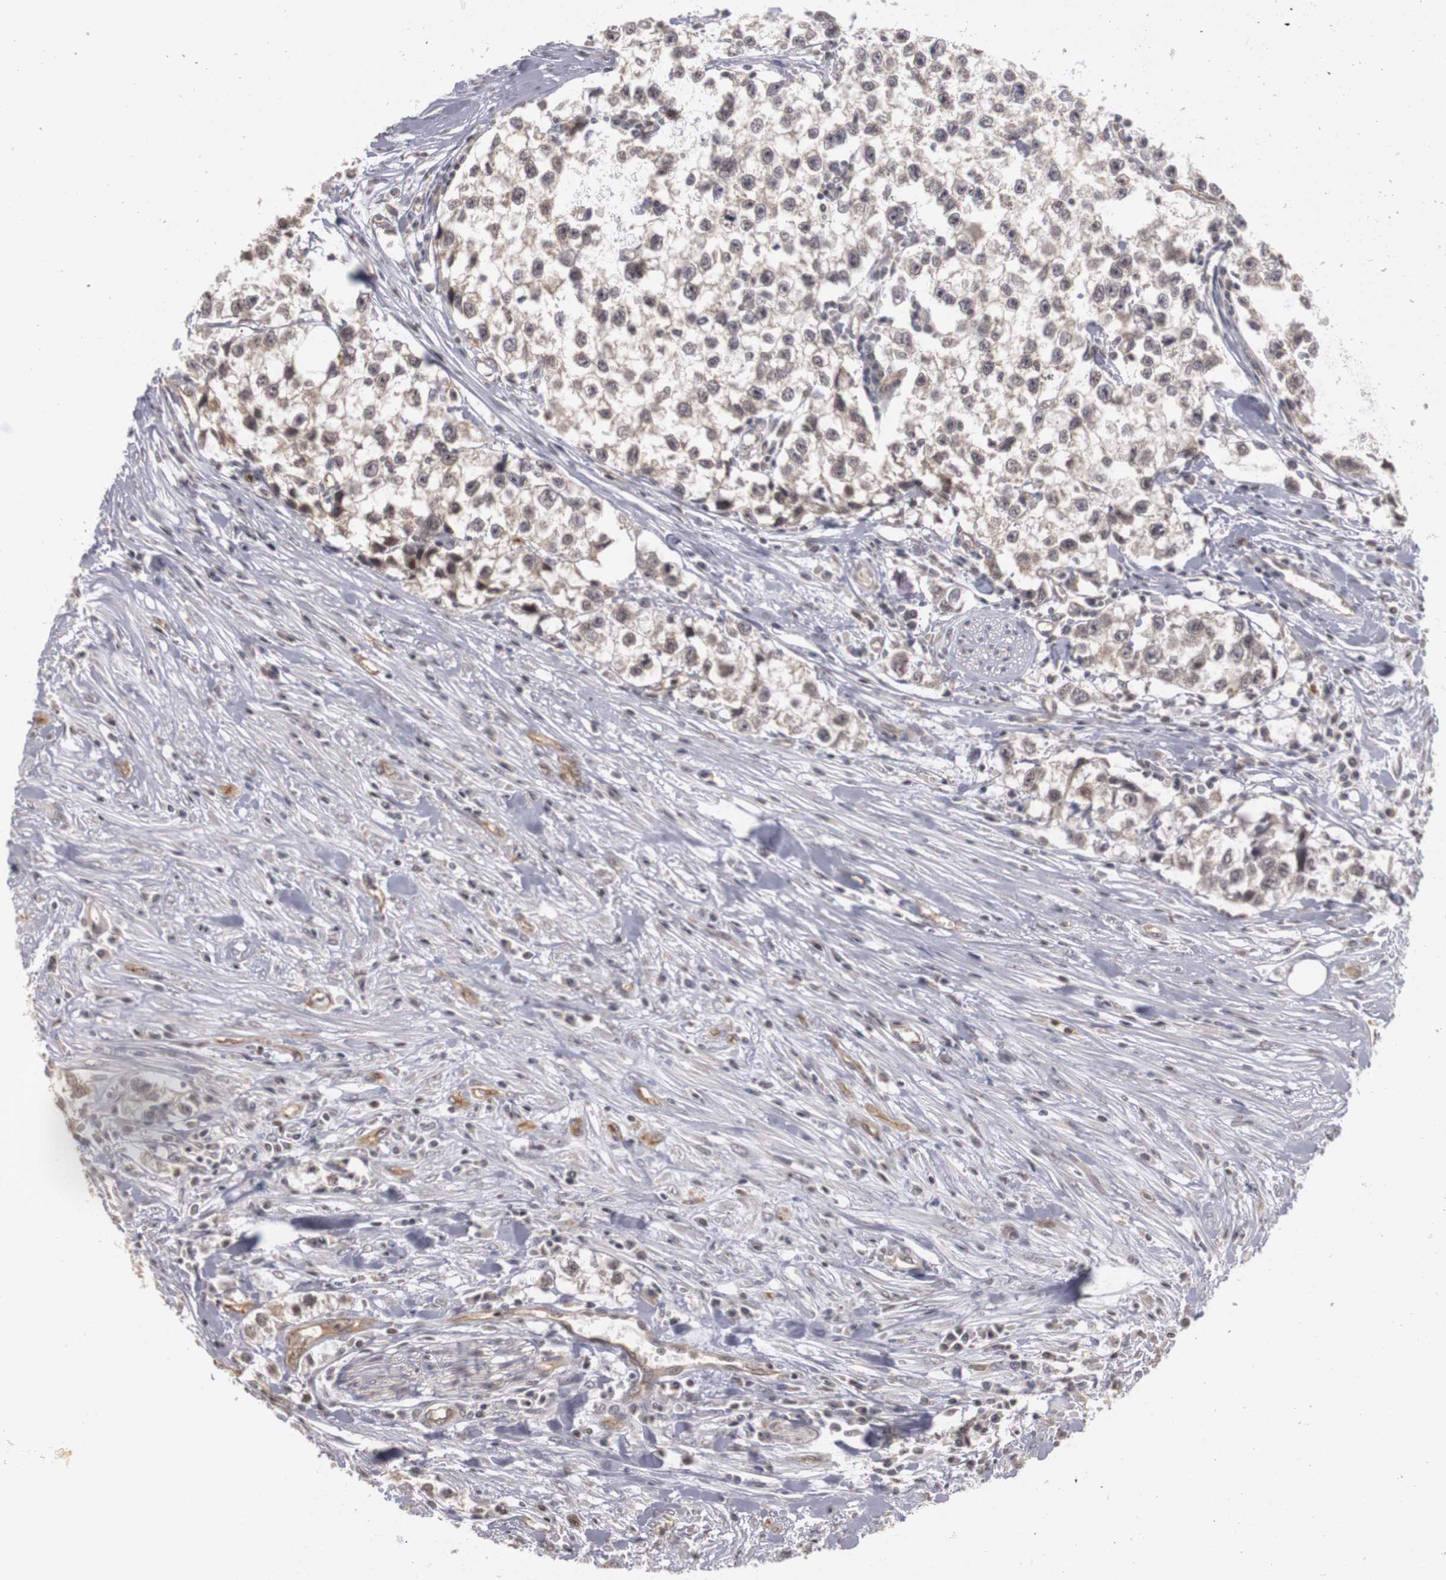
{"staining": {"intensity": "weak", "quantity": ">75%", "location": "cytoplasmic/membranous"}, "tissue": "testis cancer", "cell_type": "Tumor cells", "image_type": "cancer", "snomed": [{"axis": "morphology", "description": "Seminoma, NOS"}, {"axis": "morphology", "description": "Carcinoma, Embryonal, NOS"}, {"axis": "topography", "description": "Testis"}], "caption": "Immunohistochemistry (IHC) photomicrograph of human testis seminoma stained for a protein (brown), which exhibits low levels of weak cytoplasmic/membranous staining in approximately >75% of tumor cells.", "gene": "PLEKHA1", "patient": {"sex": "male", "age": 30}}